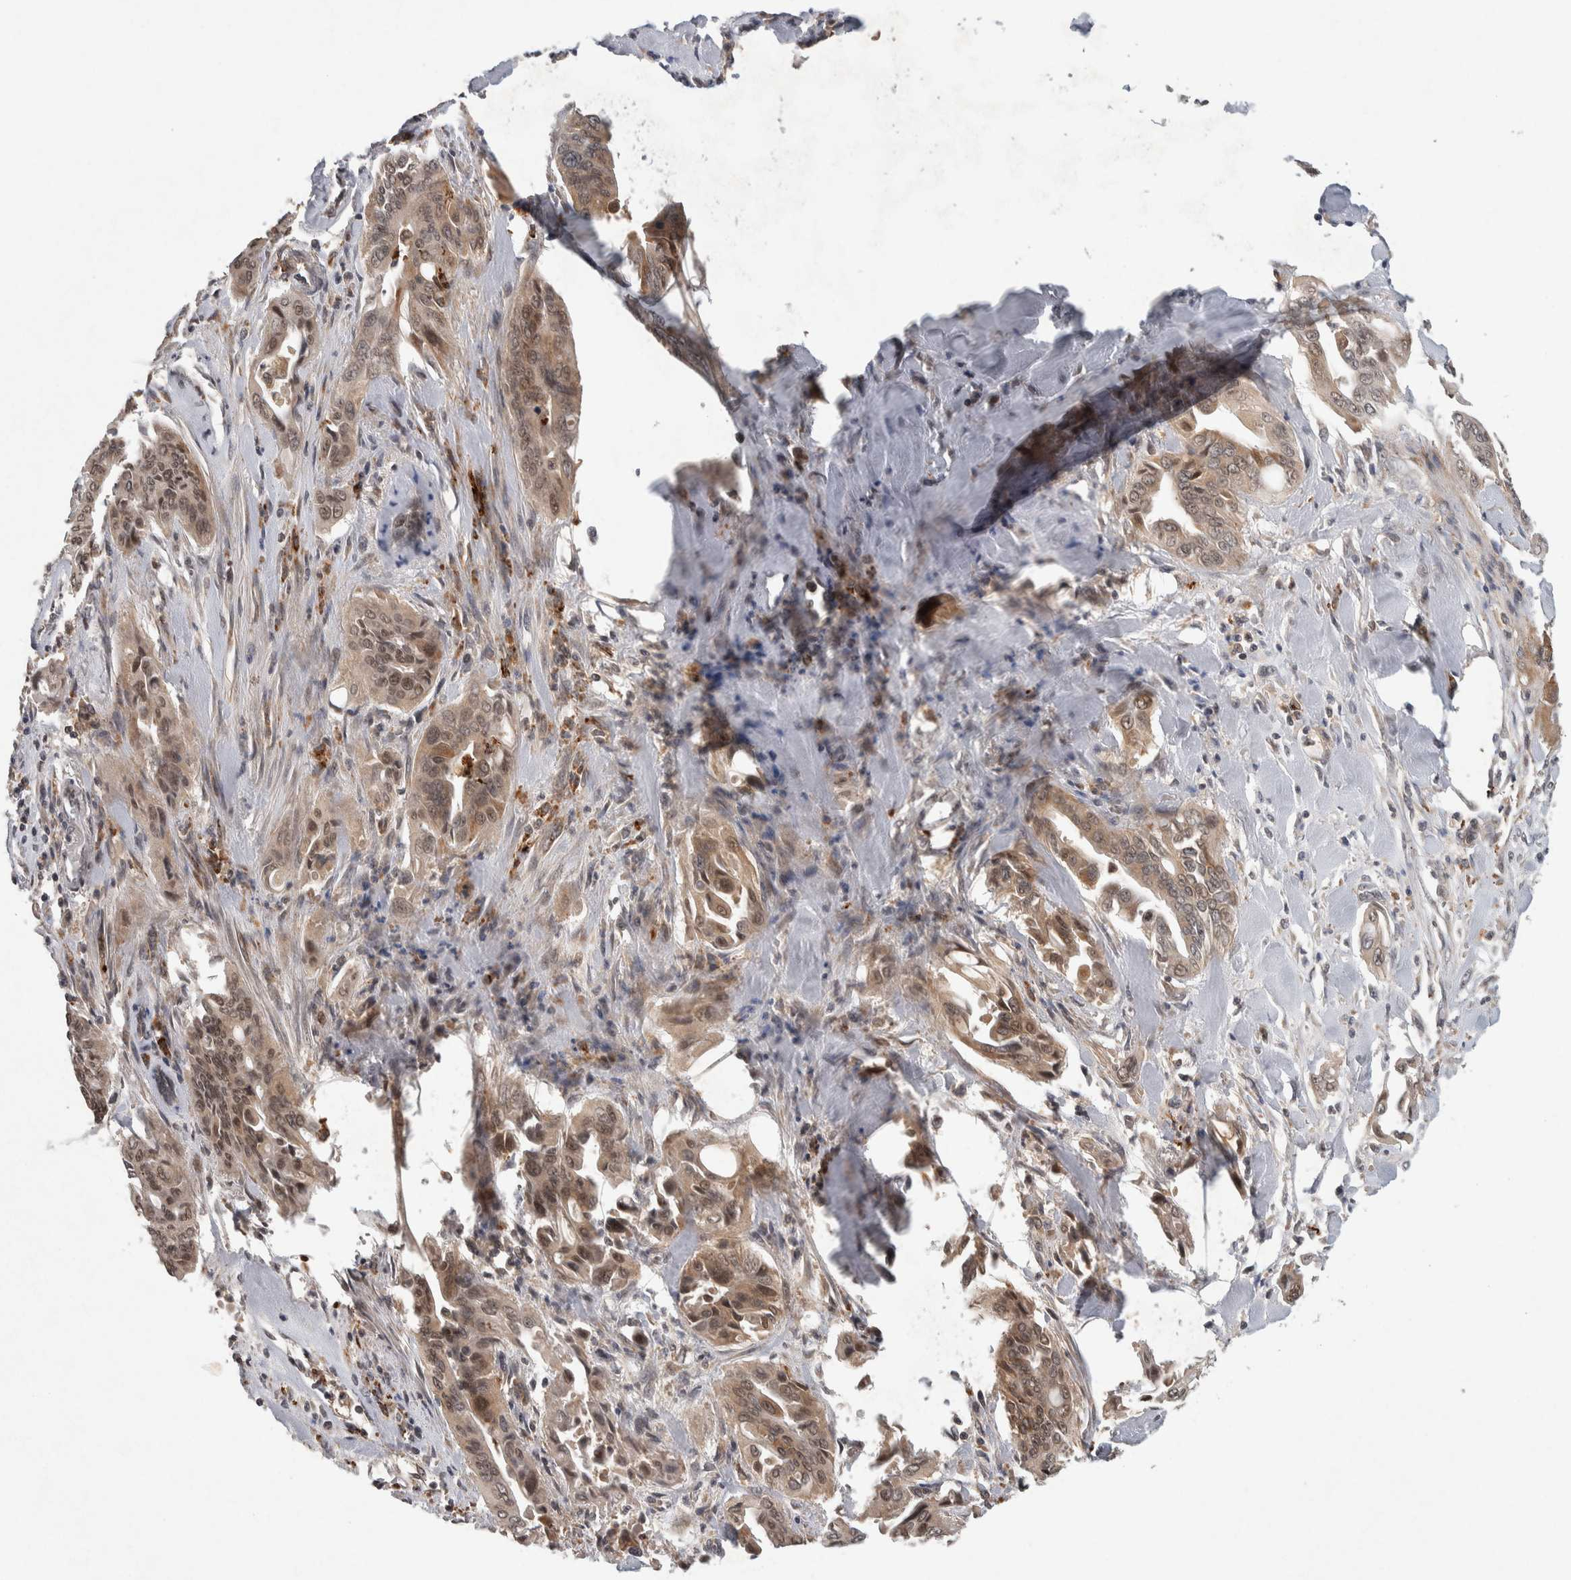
{"staining": {"intensity": "weak", "quantity": ">75%", "location": "cytoplasmic/membranous,nuclear"}, "tissue": "pancreatic cancer", "cell_type": "Tumor cells", "image_type": "cancer", "snomed": [{"axis": "morphology", "description": "Adenocarcinoma, NOS"}, {"axis": "topography", "description": "Pancreas"}], "caption": "About >75% of tumor cells in pancreatic cancer (adenocarcinoma) demonstrate weak cytoplasmic/membranous and nuclear protein staining as visualized by brown immunohistochemical staining.", "gene": "KCNK1", "patient": {"sex": "male", "age": 77}}